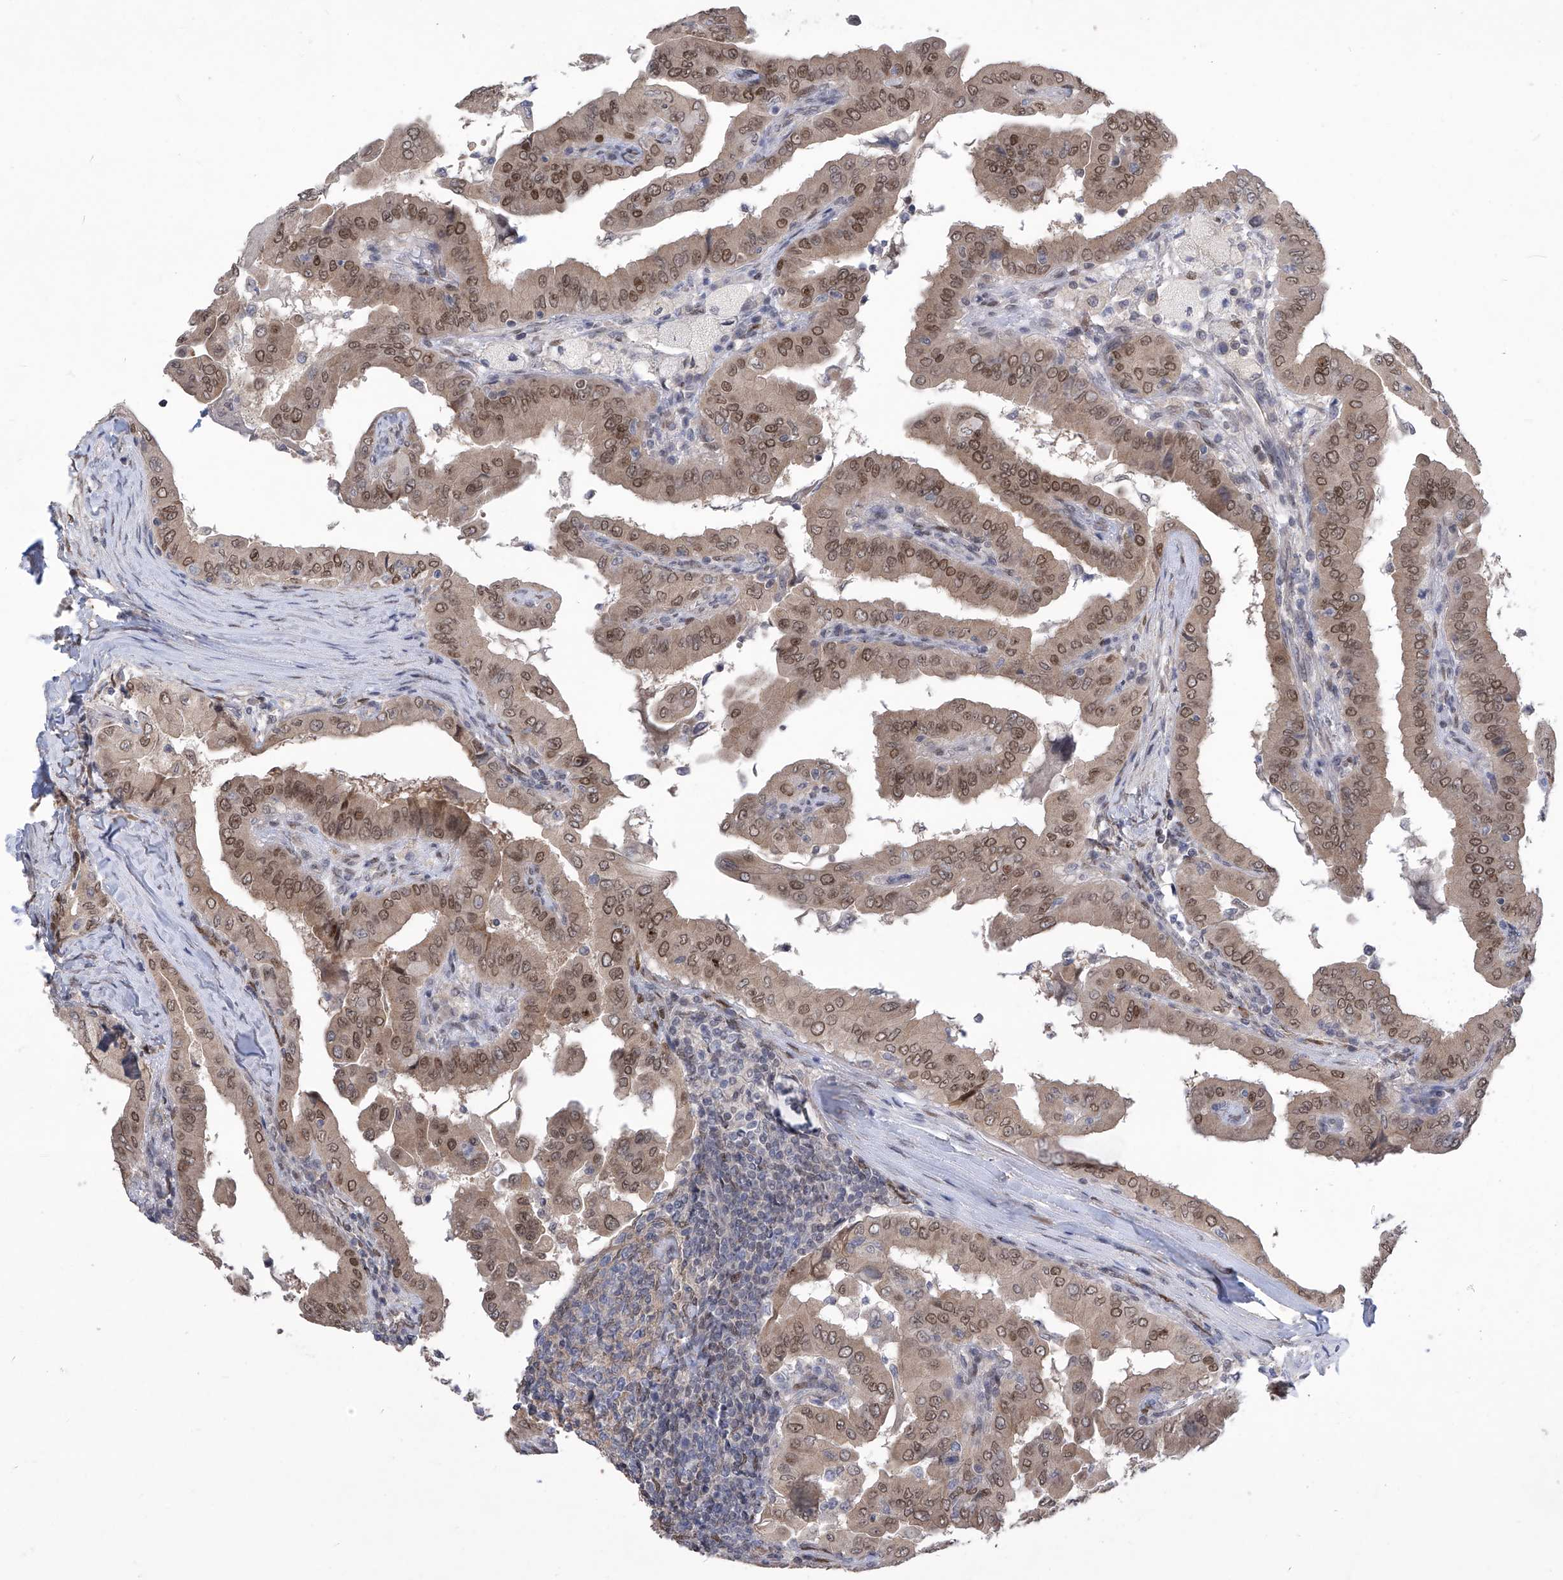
{"staining": {"intensity": "moderate", "quantity": ">75%", "location": "cytoplasmic/membranous,nuclear"}, "tissue": "thyroid cancer", "cell_type": "Tumor cells", "image_type": "cancer", "snomed": [{"axis": "morphology", "description": "Papillary adenocarcinoma, NOS"}, {"axis": "topography", "description": "Thyroid gland"}], "caption": "IHC of thyroid papillary adenocarcinoma demonstrates medium levels of moderate cytoplasmic/membranous and nuclear staining in approximately >75% of tumor cells.", "gene": "CETN2", "patient": {"sex": "male", "age": 33}}